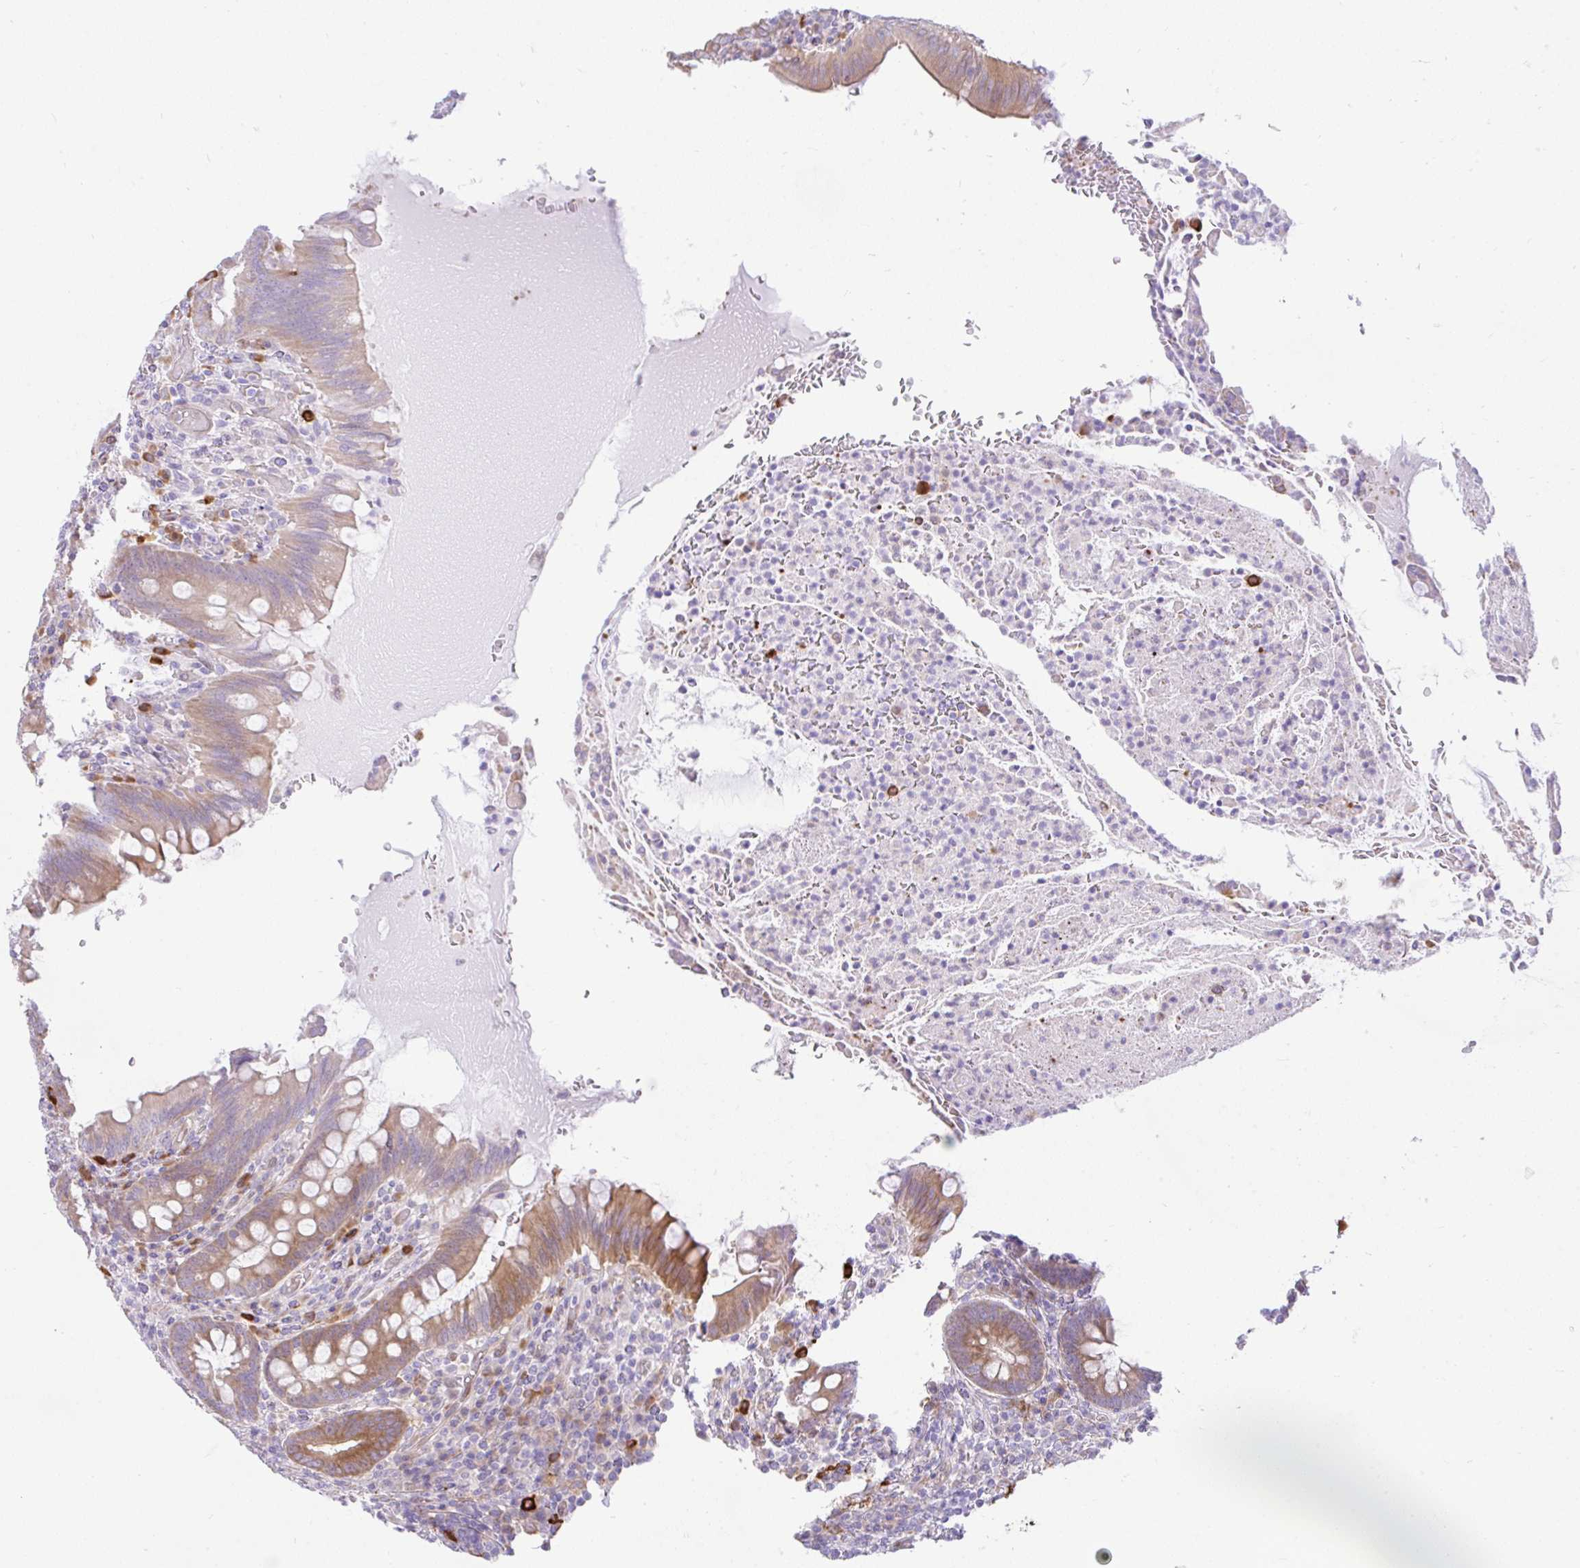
{"staining": {"intensity": "moderate", "quantity": "<25%", "location": "cytoplasmic/membranous"}, "tissue": "appendix", "cell_type": "Glandular cells", "image_type": "normal", "snomed": [{"axis": "morphology", "description": "Normal tissue, NOS"}, {"axis": "topography", "description": "Appendix"}], "caption": "IHC of normal human appendix shows low levels of moderate cytoplasmic/membranous positivity in about <25% of glandular cells.", "gene": "EEF1A1", "patient": {"sex": "female", "age": 43}}